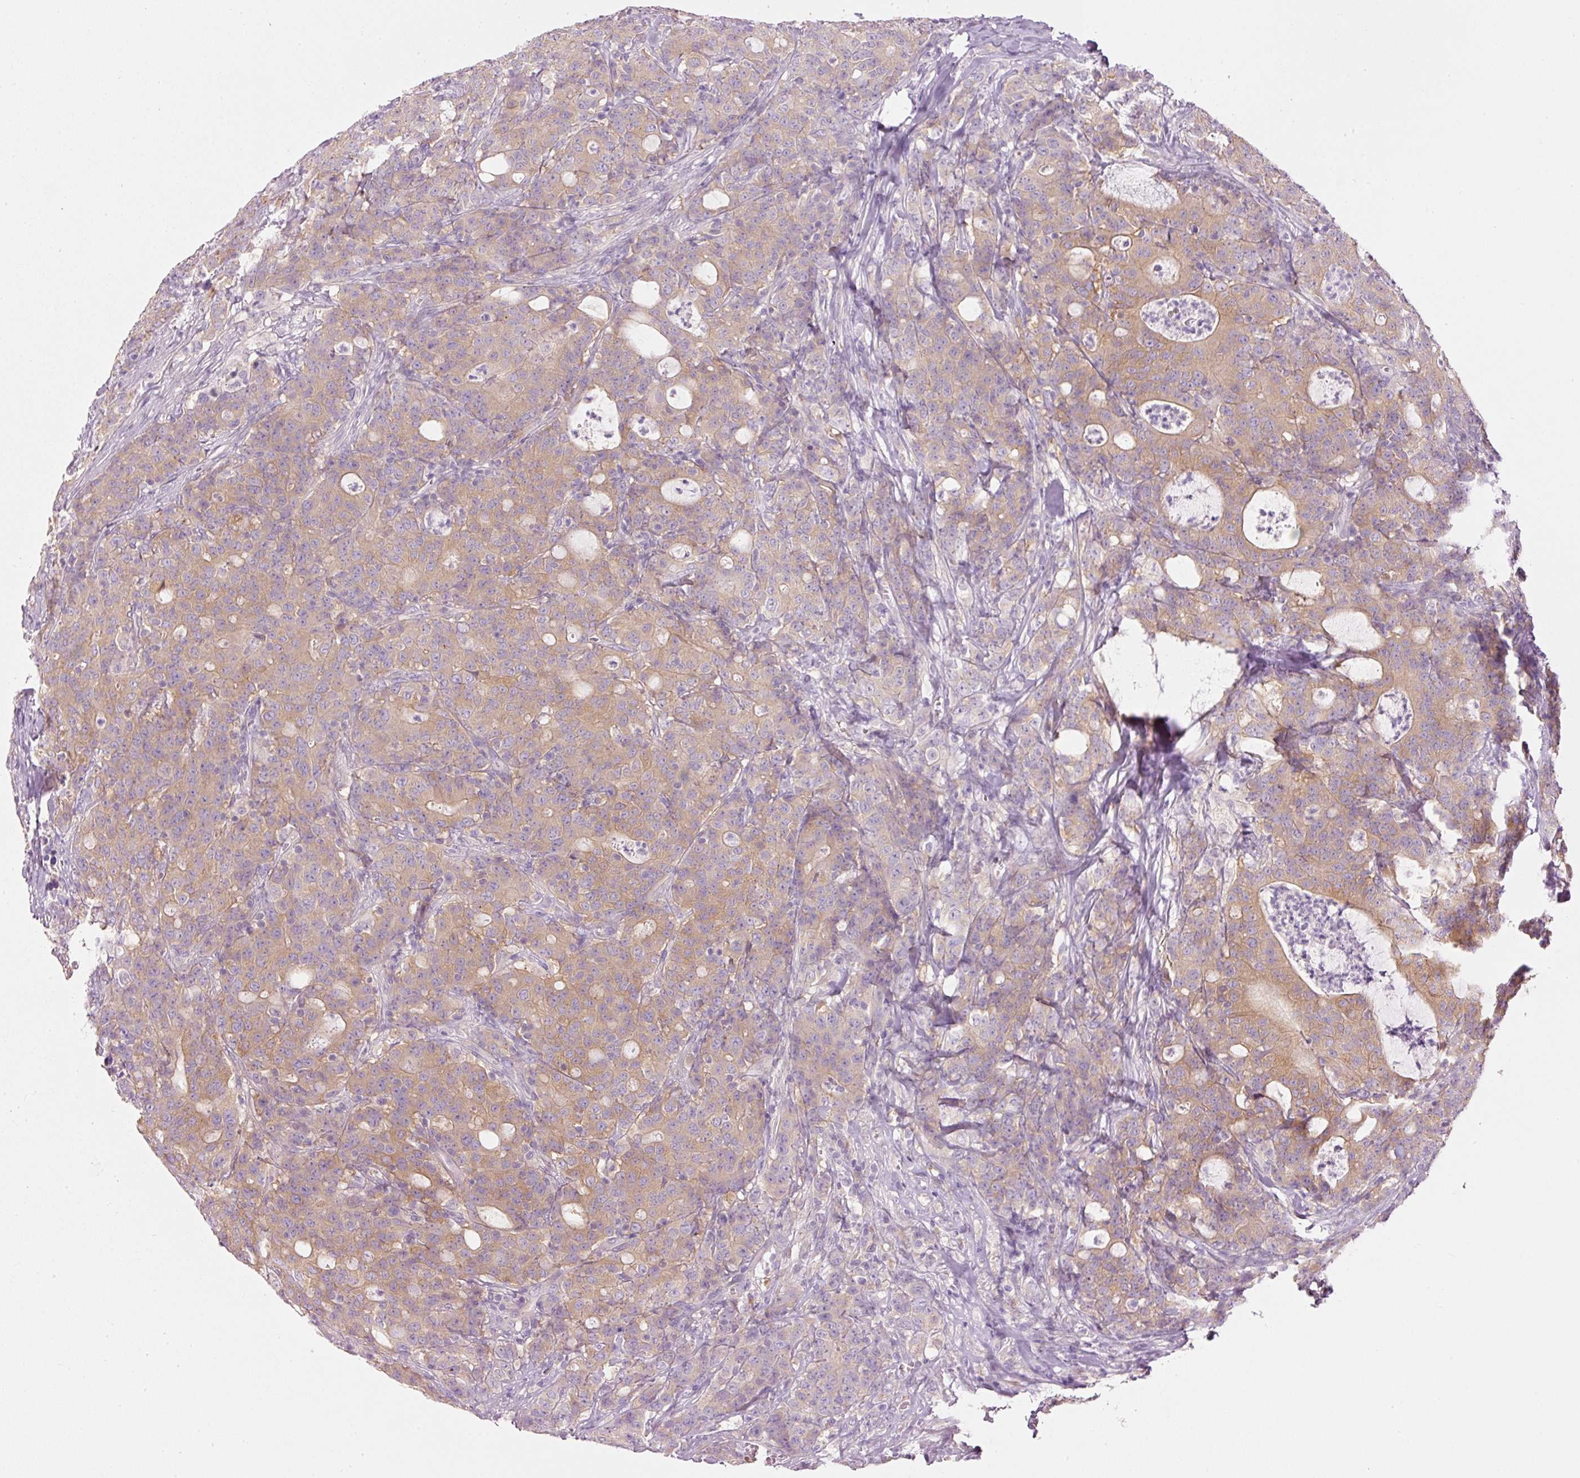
{"staining": {"intensity": "moderate", "quantity": ">75%", "location": "cytoplasmic/membranous"}, "tissue": "colorectal cancer", "cell_type": "Tumor cells", "image_type": "cancer", "snomed": [{"axis": "morphology", "description": "Adenocarcinoma, NOS"}, {"axis": "topography", "description": "Colon"}], "caption": "Protein analysis of adenocarcinoma (colorectal) tissue reveals moderate cytoplasmic/membranous positivity in approximately >75% of tumor cells.", "gene": "PDXDC1", "patient": {"sex": "male", "age": 83}}